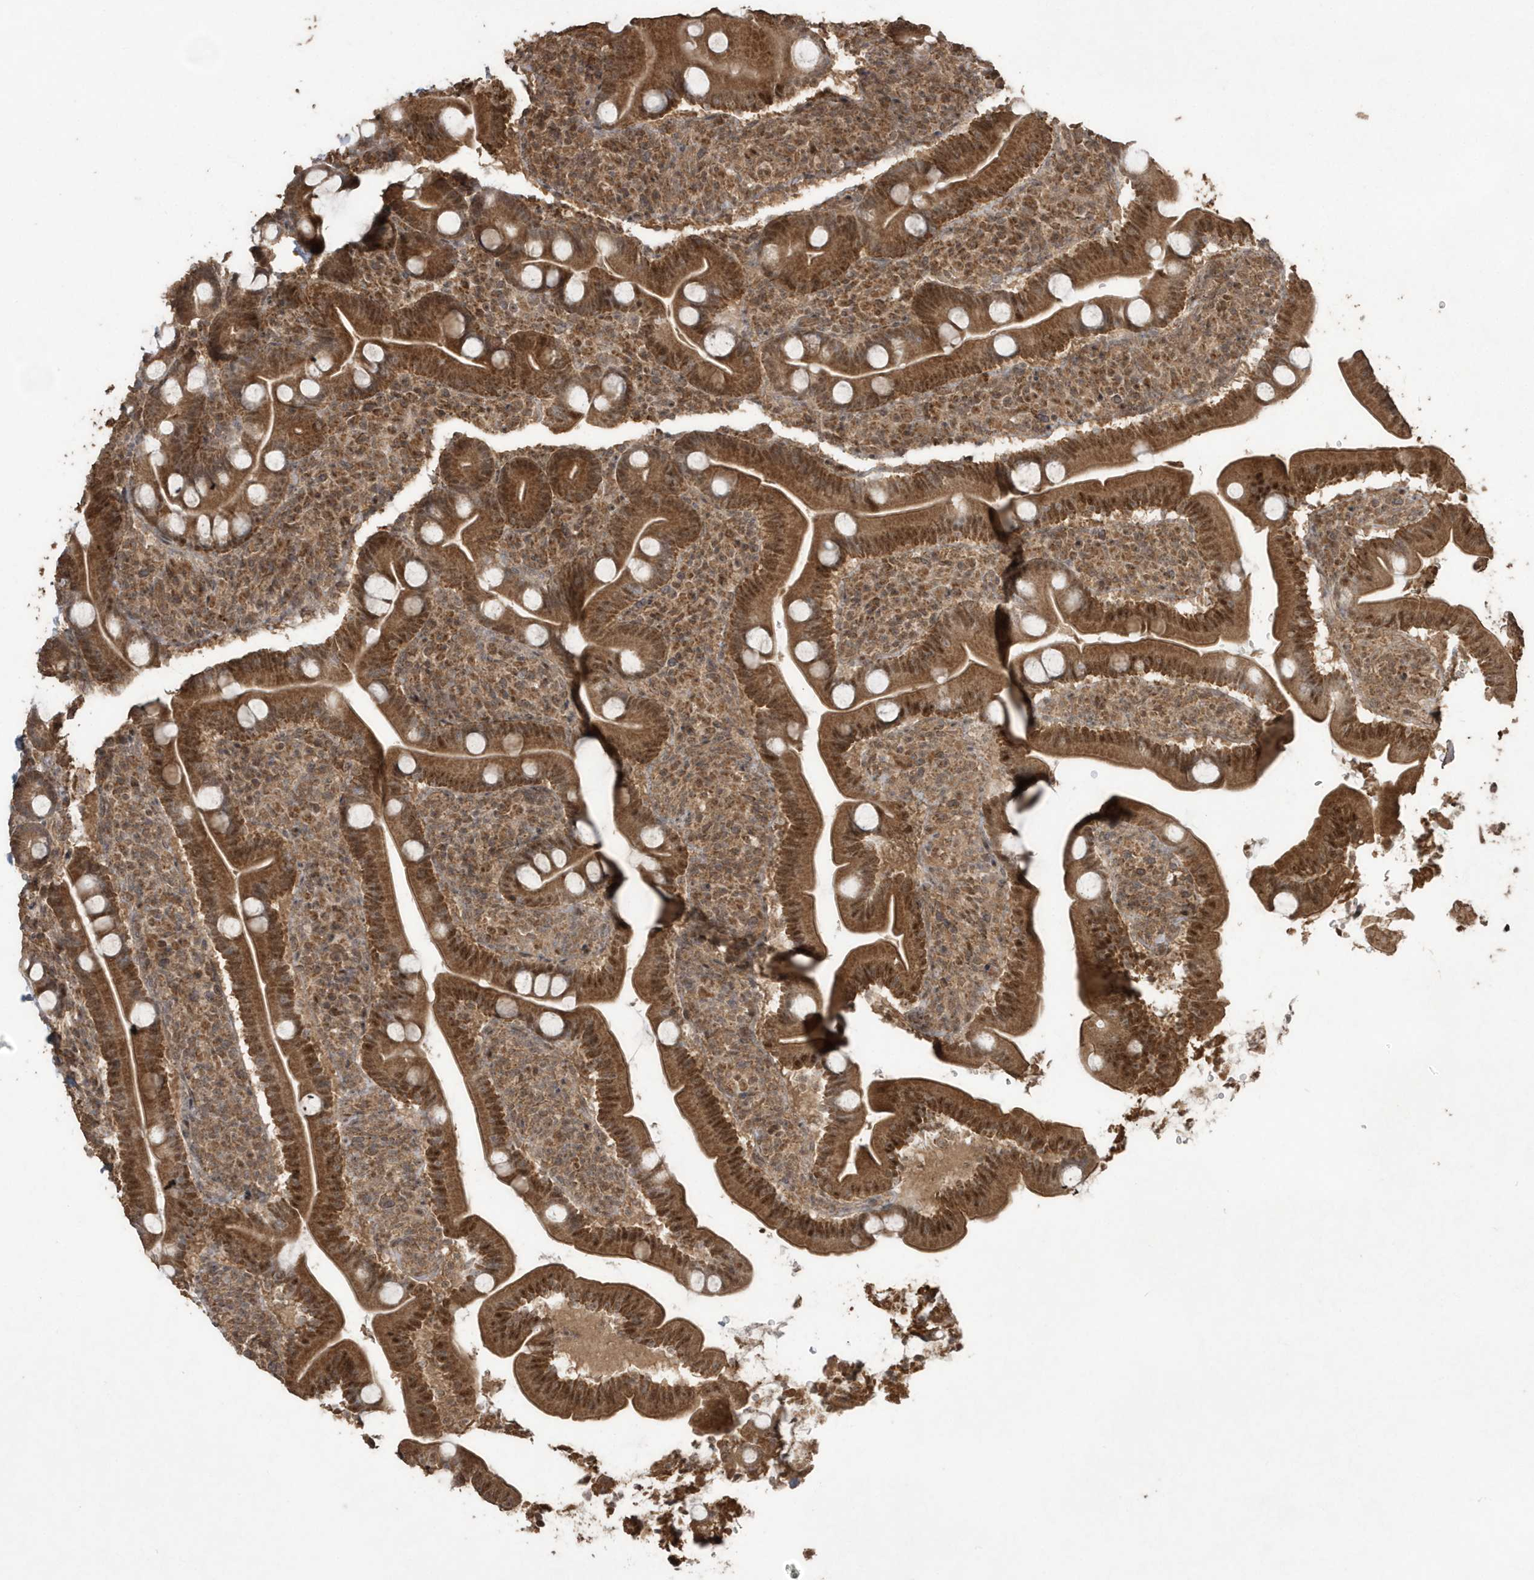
{"staining": {"intensity": "strong", "quantity": ">75%", "location": "cytoplasmic/membranous,nuclear"}, "tissue": "duodenum", "cell_type": "Glandular cells", "image_type": "normal", "snomed": [{"axis": "morphology", "description": "Normal tissue, NOS"}, {"axis": "topography", "description": "Duodenum"}], "caption": "IHC photomicrograph of normal duodenum: duodenum stained using IHC shows high levels of strong protein expression localized specifically in the cytoplasmic/membranous,nuclear of glandular cells, appearing as a cytoplasmic/membranous,nuclear brown color.", "gene": "PAXBP1", "patient": {"sex": "male", "age": 35}}